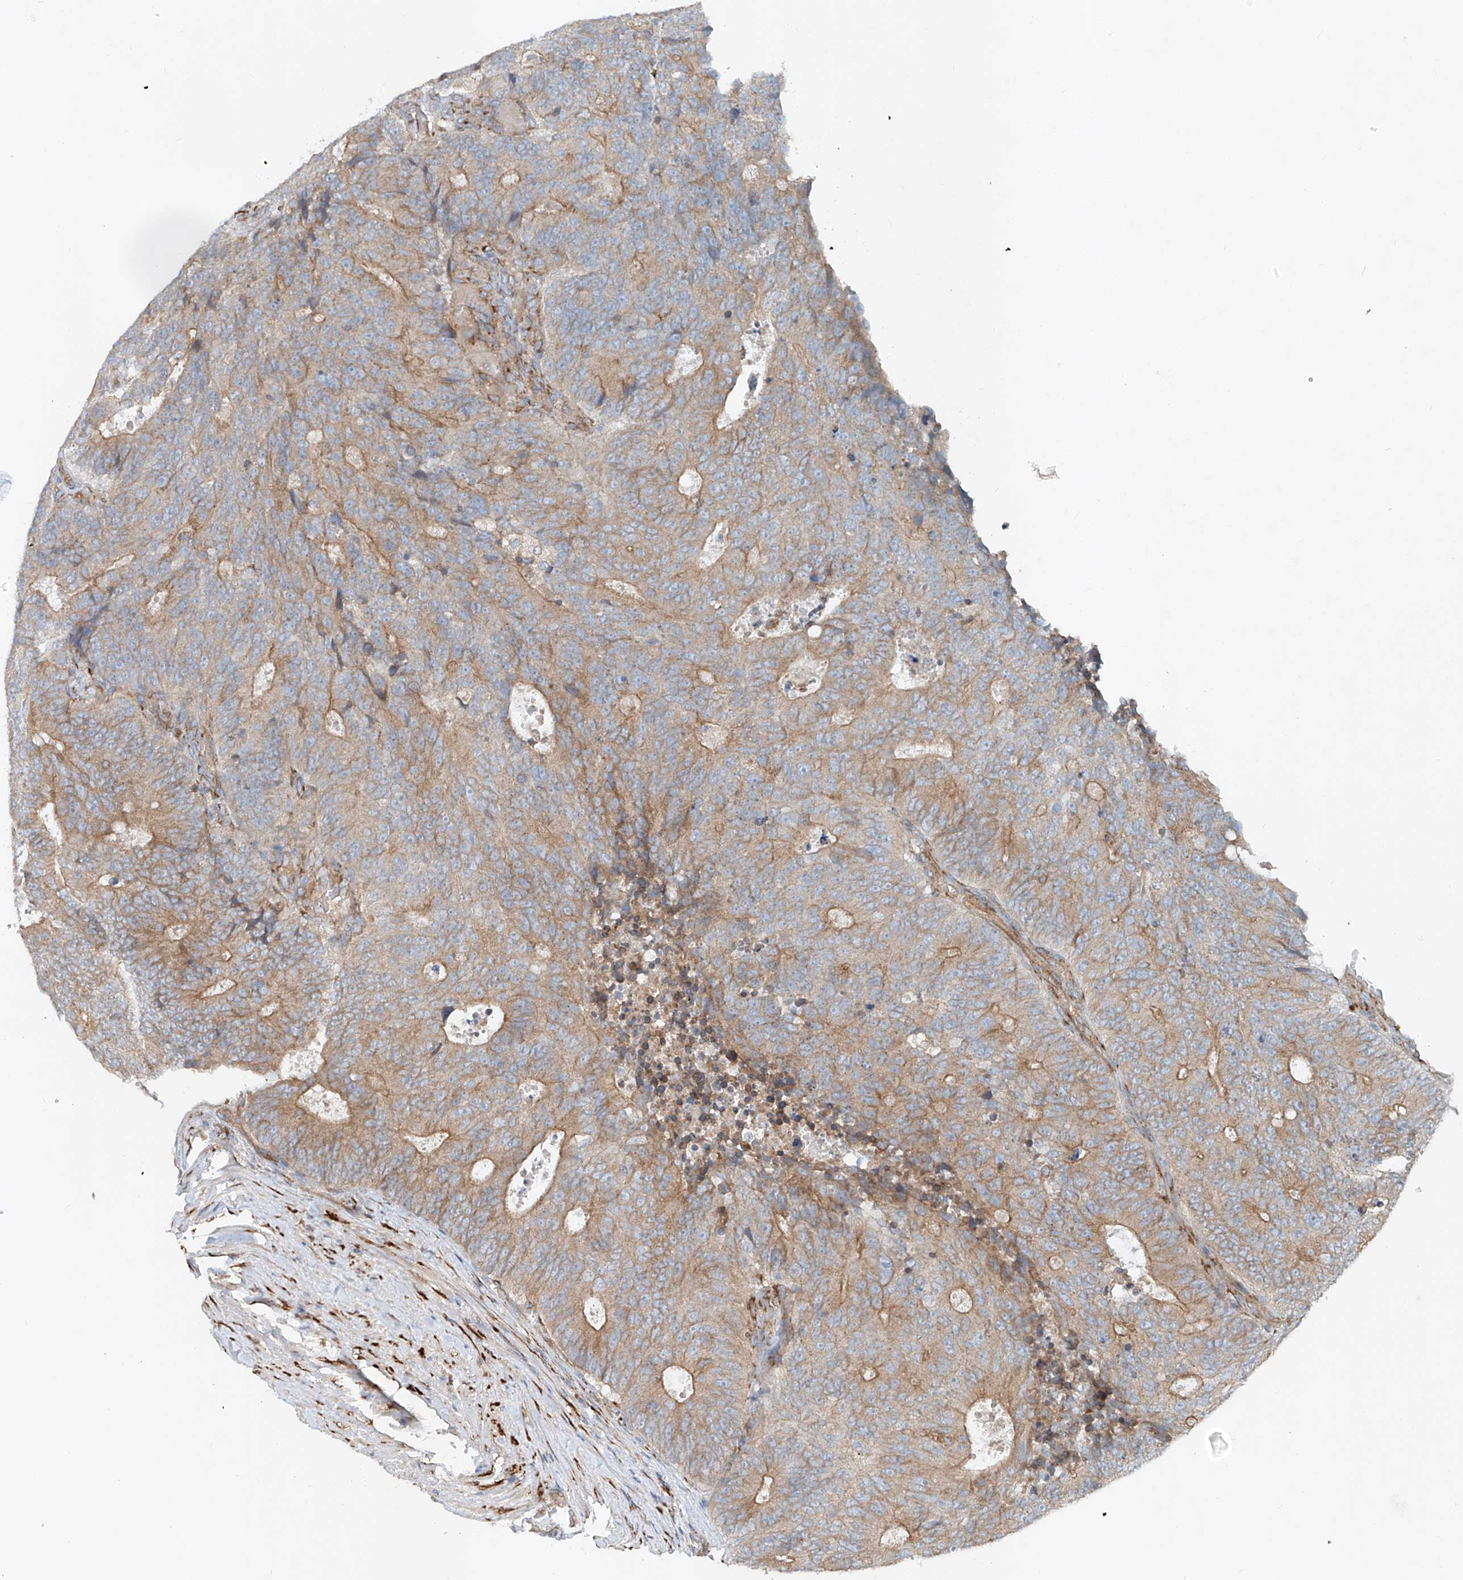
{"staining": {"intensity": "moderate", "quantity": "25%-75%", "location": "cytoplasmic/membranous"}, "tissue": "colorectal cancer", "cell_type": "Tumor cells", "image_type": "cancer", "snomed": [{"axis": "morphology", "description": "Adenocarcinoma, NOS"}, {"axis": "topography", "description": "Colon"}], "caption": "An image showing moderate cytoplasmic/membranous expression in approximately 25%-75% of tumor cells in colorectal cancer (adenocarcinoma), as visualized by brown immunohistochemical staining.", "gene": "SNAP29", "patient": {"sex": "male", "age": 87}}